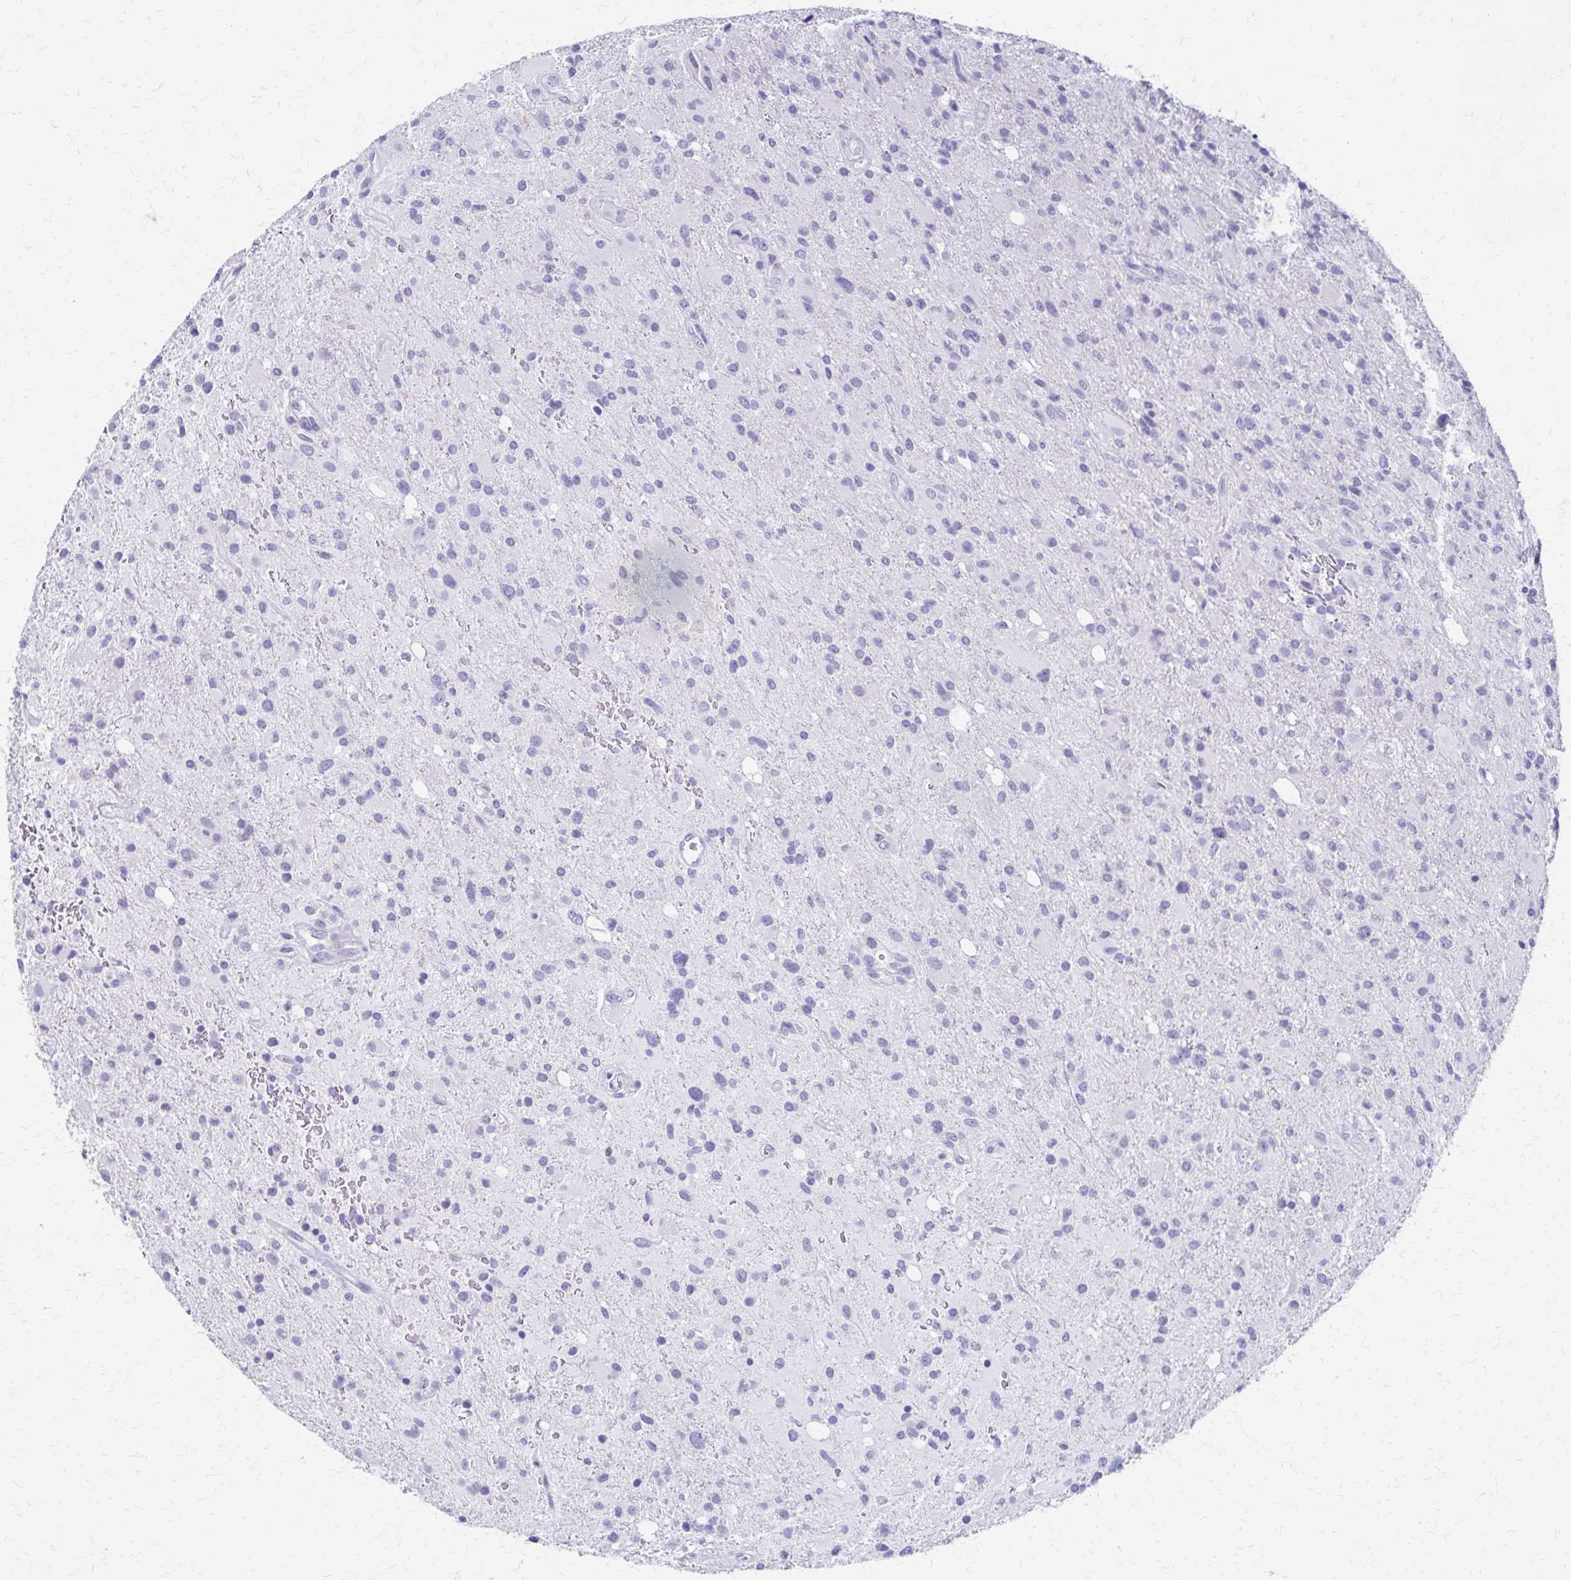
{"staining": {"intensity": "negative", "quantity": "none", "location": "none"}, "tissue": "glioma", "cell_type": "Tumor cells", "image_type": "cancer", "snomed": [{"axis": "morphology", "description": "Glioma, malignant, High grade"}, {"axis": "topography", "description": "Brain"}], "caption": "Immunohistochemistry (IHC) micrograph of malignant high-grade glioma stained for a protein (brown), which demonstrates no positivity in tumor cells. (Brightfield microscopy of DAB IHC at high magnification).", "gene": "ZSCAN5B", "patient": {"sex": "male", "age": 53}}